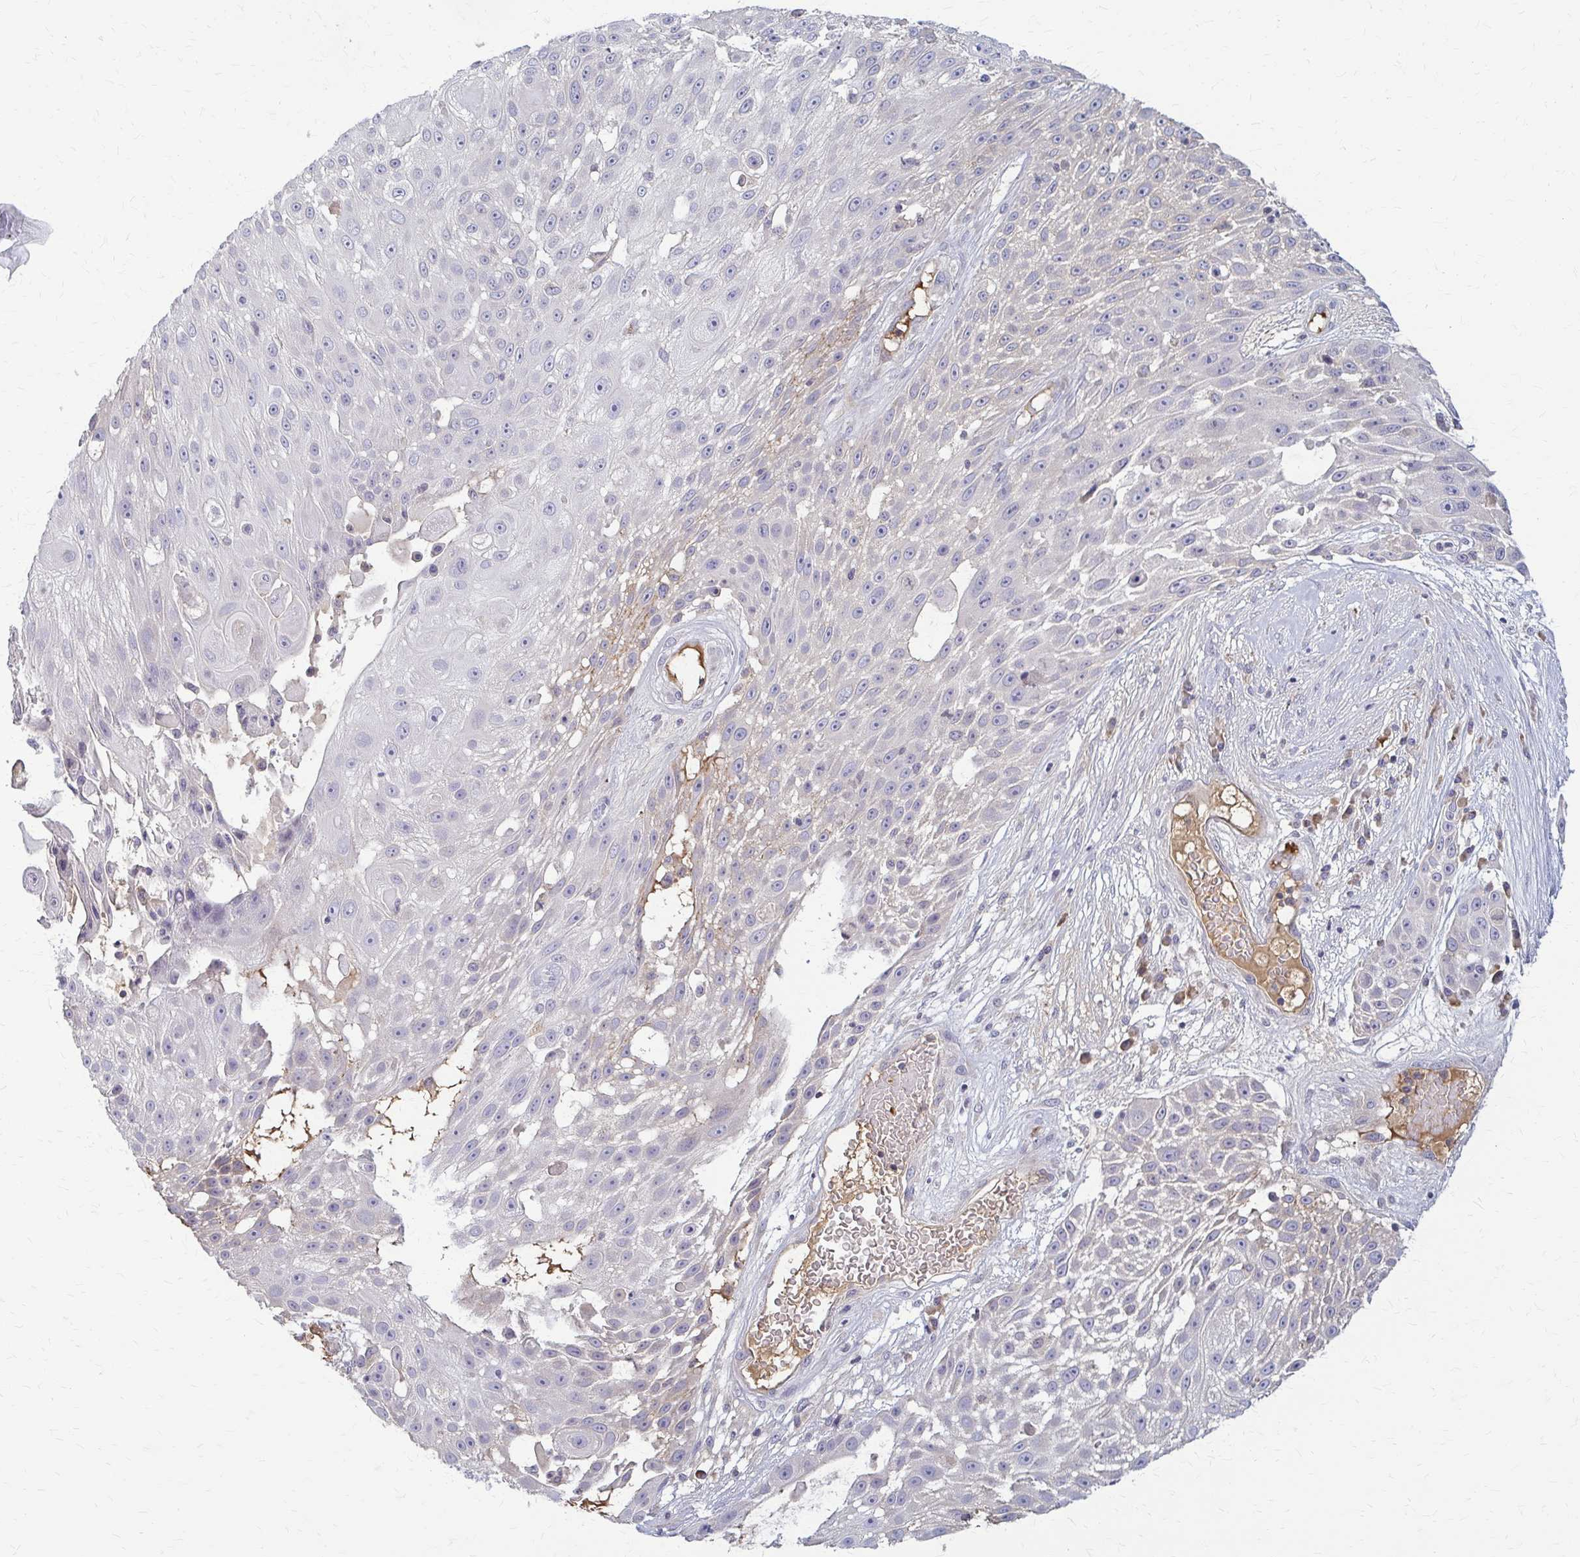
{"staining": {"intensity": "negative", "quantity": "none", "location": "none"}, "tissue": "skin cancer", "cell_type": "Tumor cells", "image_type": "cancer", "snomed": [{"axis": "morphology", "description": "Squamous cell carcinoma, NOS"}, {"axis": "topography", "description": "Skin"}], "caption": "Skin cancer (squamous cell carcinoma) was stained to show a protein in brown. There is no significant positivity in tumor cells.", "gene": "MCRIP2", "patient": {"sex": "female", "age": 86}}